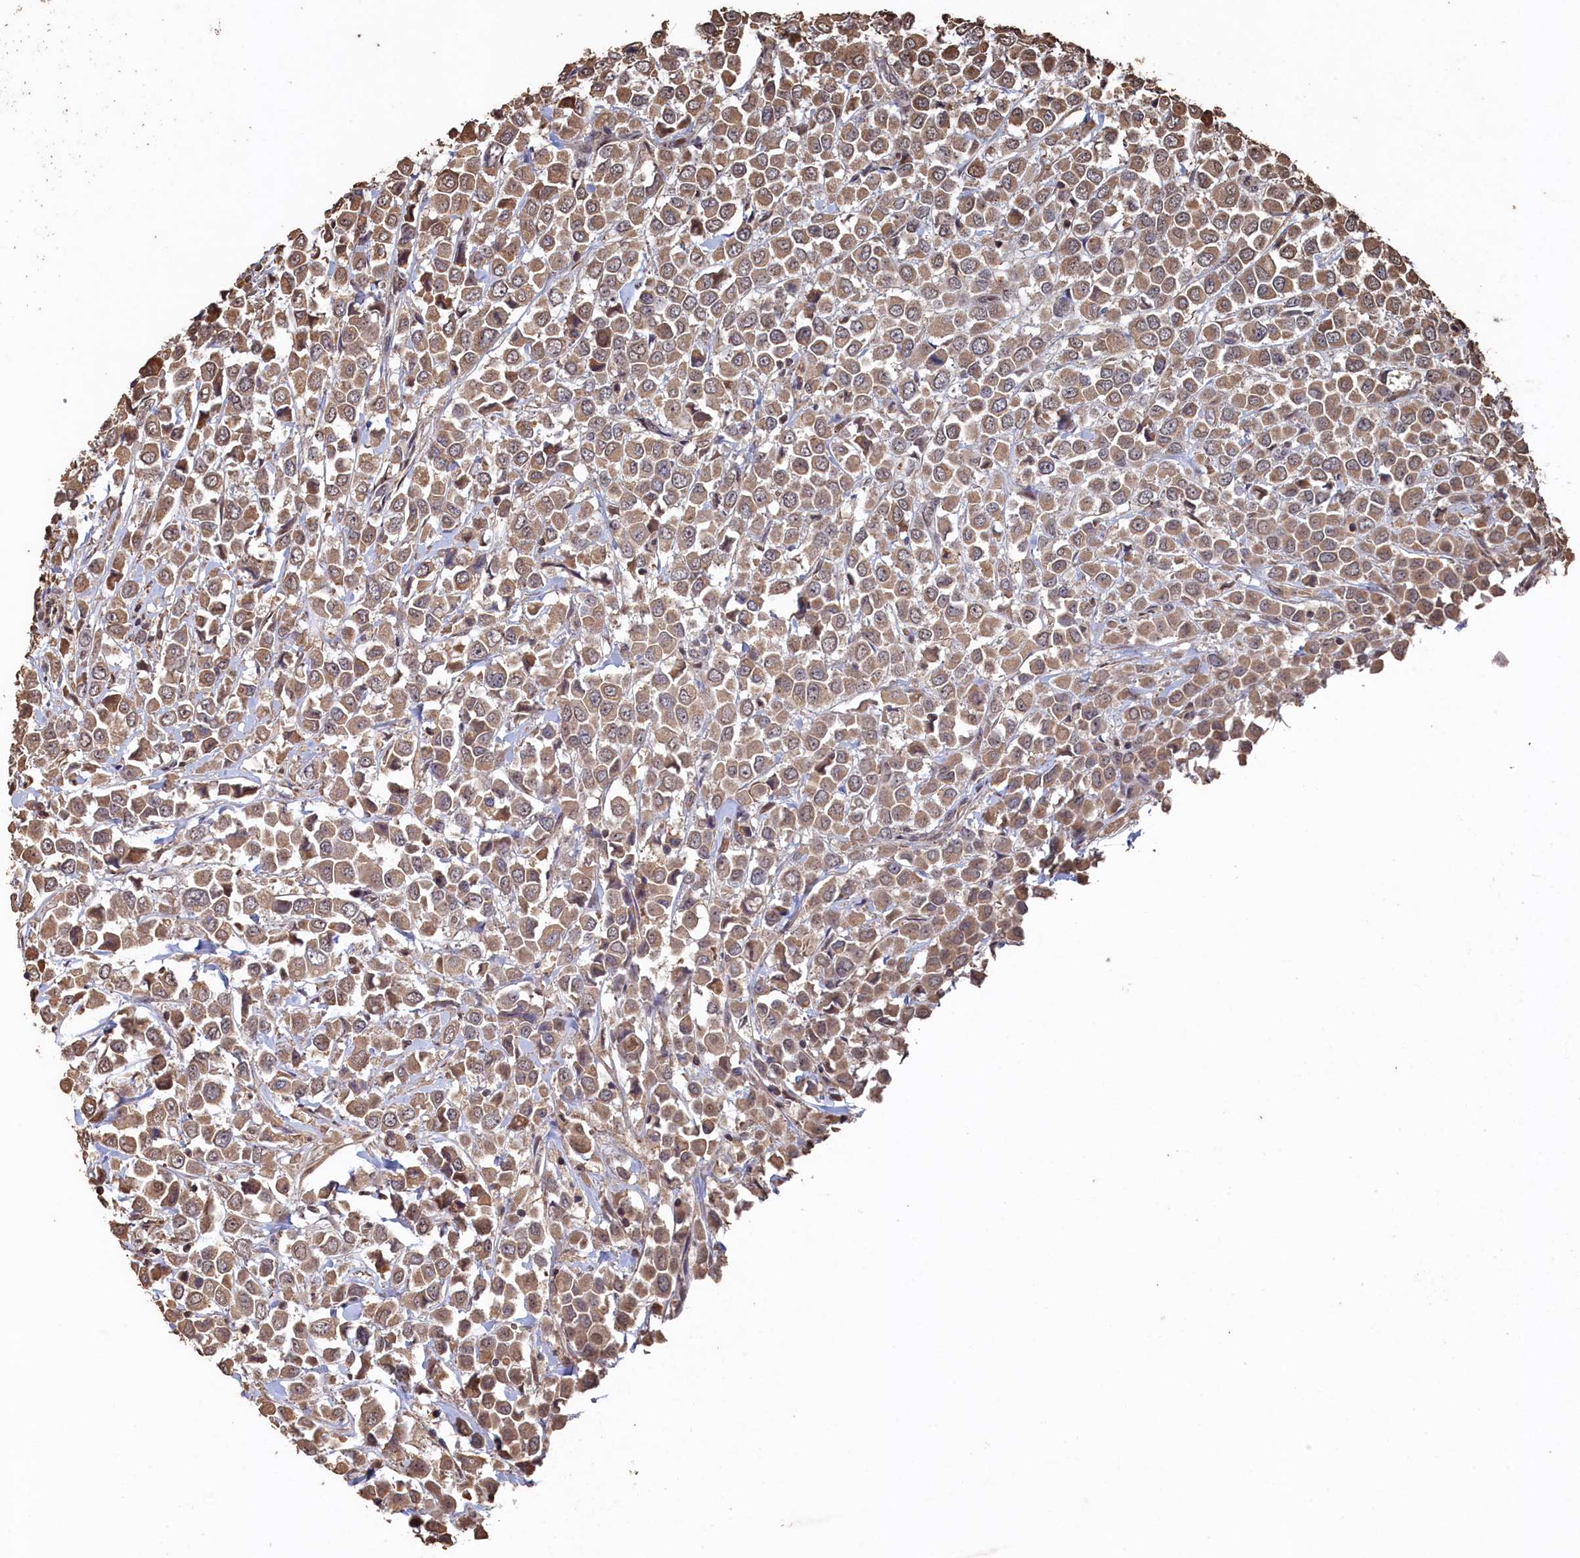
{"staining": {"intensity": "weak", "quantity": ">75%", "location": "cytoplasmic/membranous"}, "tissue": "breast cancer", "cell_type": "Tumor cells", "image_type": "cancer", "snomed": [{"axis": "morphology", "description": "Duct carcinoma"}, {"axis": "topography", "description": "Breast"}], "caption": "Immunohistochemistry staining of breast cancer (infiltrating ductal carcinoma), which reveals low levels of weak cytoplasmic/membranous expression in approximately >75% of tumor cells indicating weak cytoplasmic/membranous protein expression. The staining was performed using DAB (3,3'-diaminobenzidine) (brown) for protein detection and nuclei were counterstained in hematoxylin (blue).", "gene": "PIGN", "patient": {"sex": "female", "age": 61}}